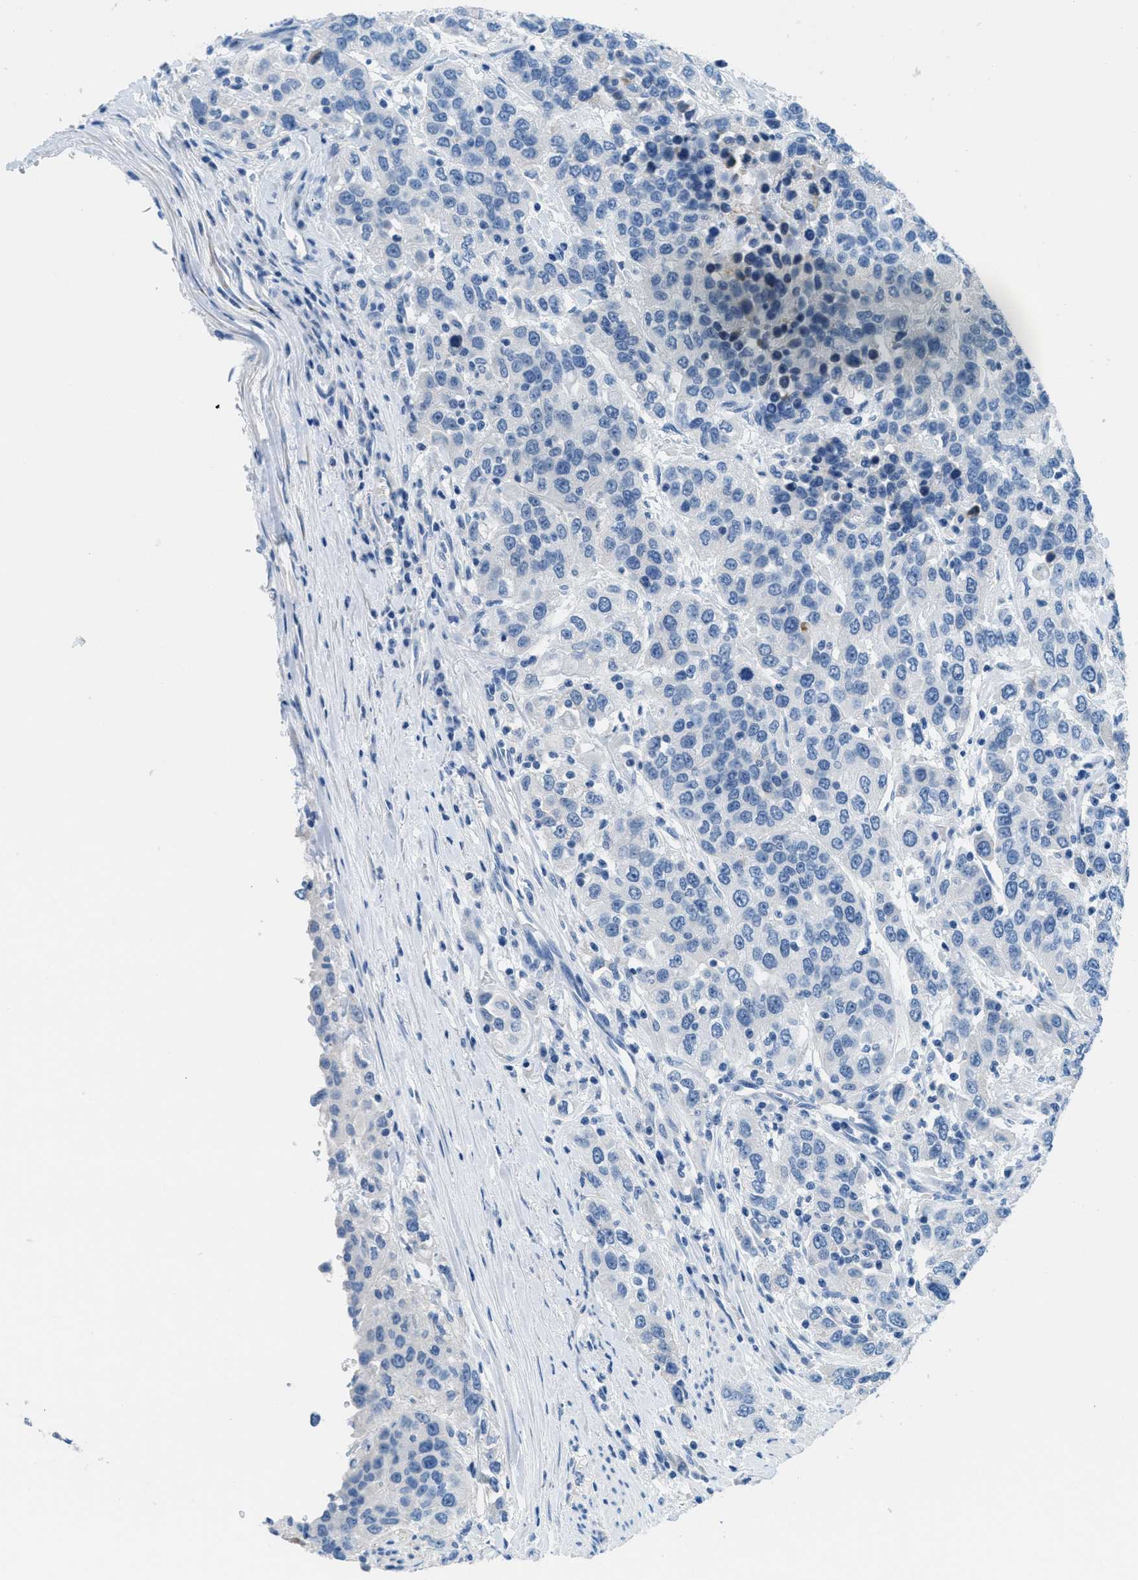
{"staining": {"intensity": "negative", "quantity": "none", "location": "none"}, "tissue": "urothelial cancer", "cell_type": "Tumor cells", "image_type": "cancer", "snomed": [{"axis": "morphology", "description": "Urothelial carcinoma, High grade"}, {"axis": "topography", "description": "Urinary bladder"}], "caption": "A high-resolution histopathology image shows IHC staining of high-grade urothelial carcinoma, which displays no significant positivity in tumor cells.", "gene": "MGARP", "patient": {"sex": "female", "age": 80}}